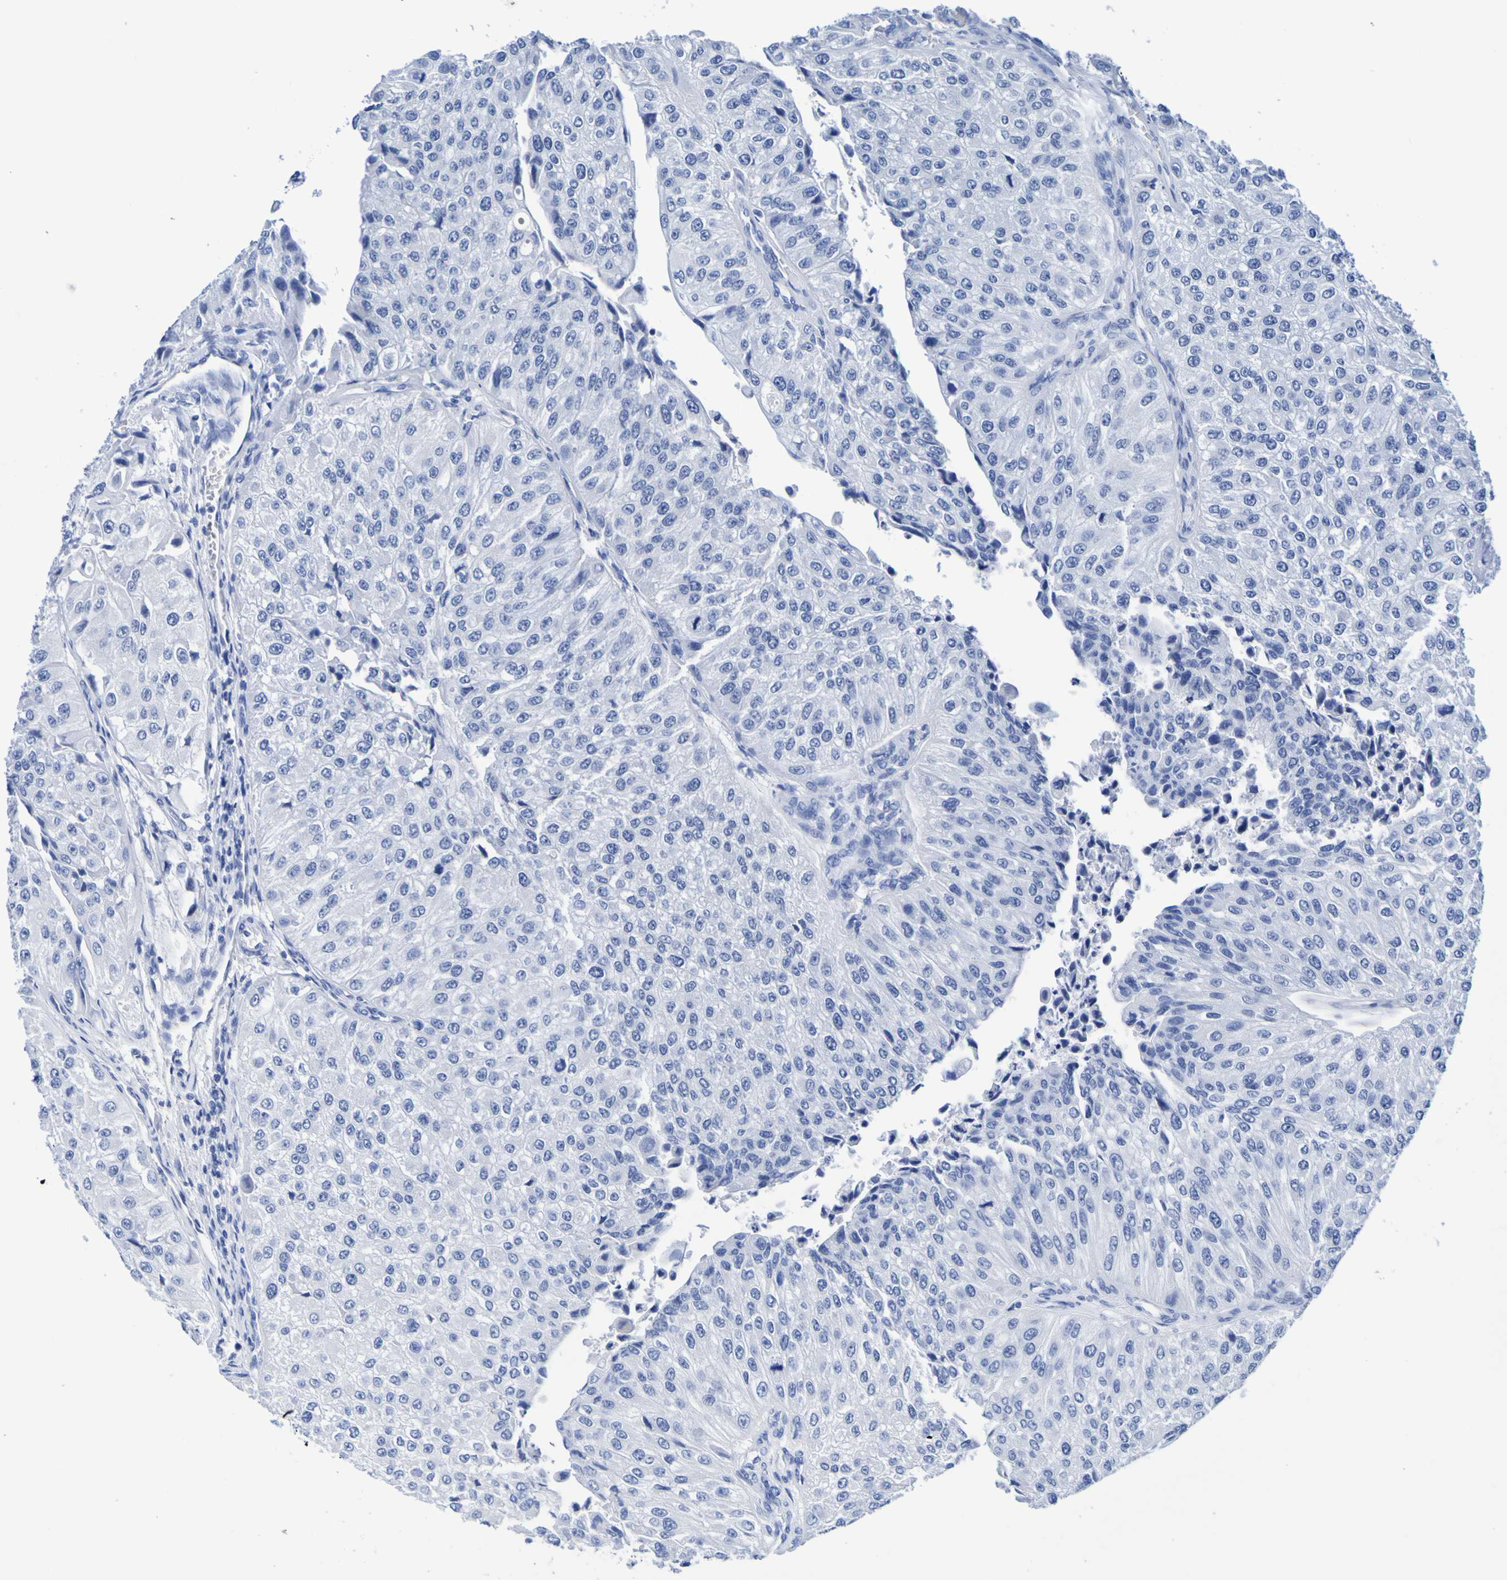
{"staining": {"intensity": "negative", "quantity": "none", "location": "none"}, "tissue": "urothelial cancer", "cell_type": "Tumor cells", "image_type": "cancer", "snomed": [{"axis": "morphology", "description": "Urothelial carcinoma, High grade"}, {"axis": "topography", "description": "Kidney"}, {"axis": "topography", "description": "Urinary bladder"}], "caption": "High-grade urothelial carcinoma was stained to show a protein in brown. There is no significant positivity in tumor cells.", "gene": "DPEP1", "patient": {"sex": "male", "age": 77}}